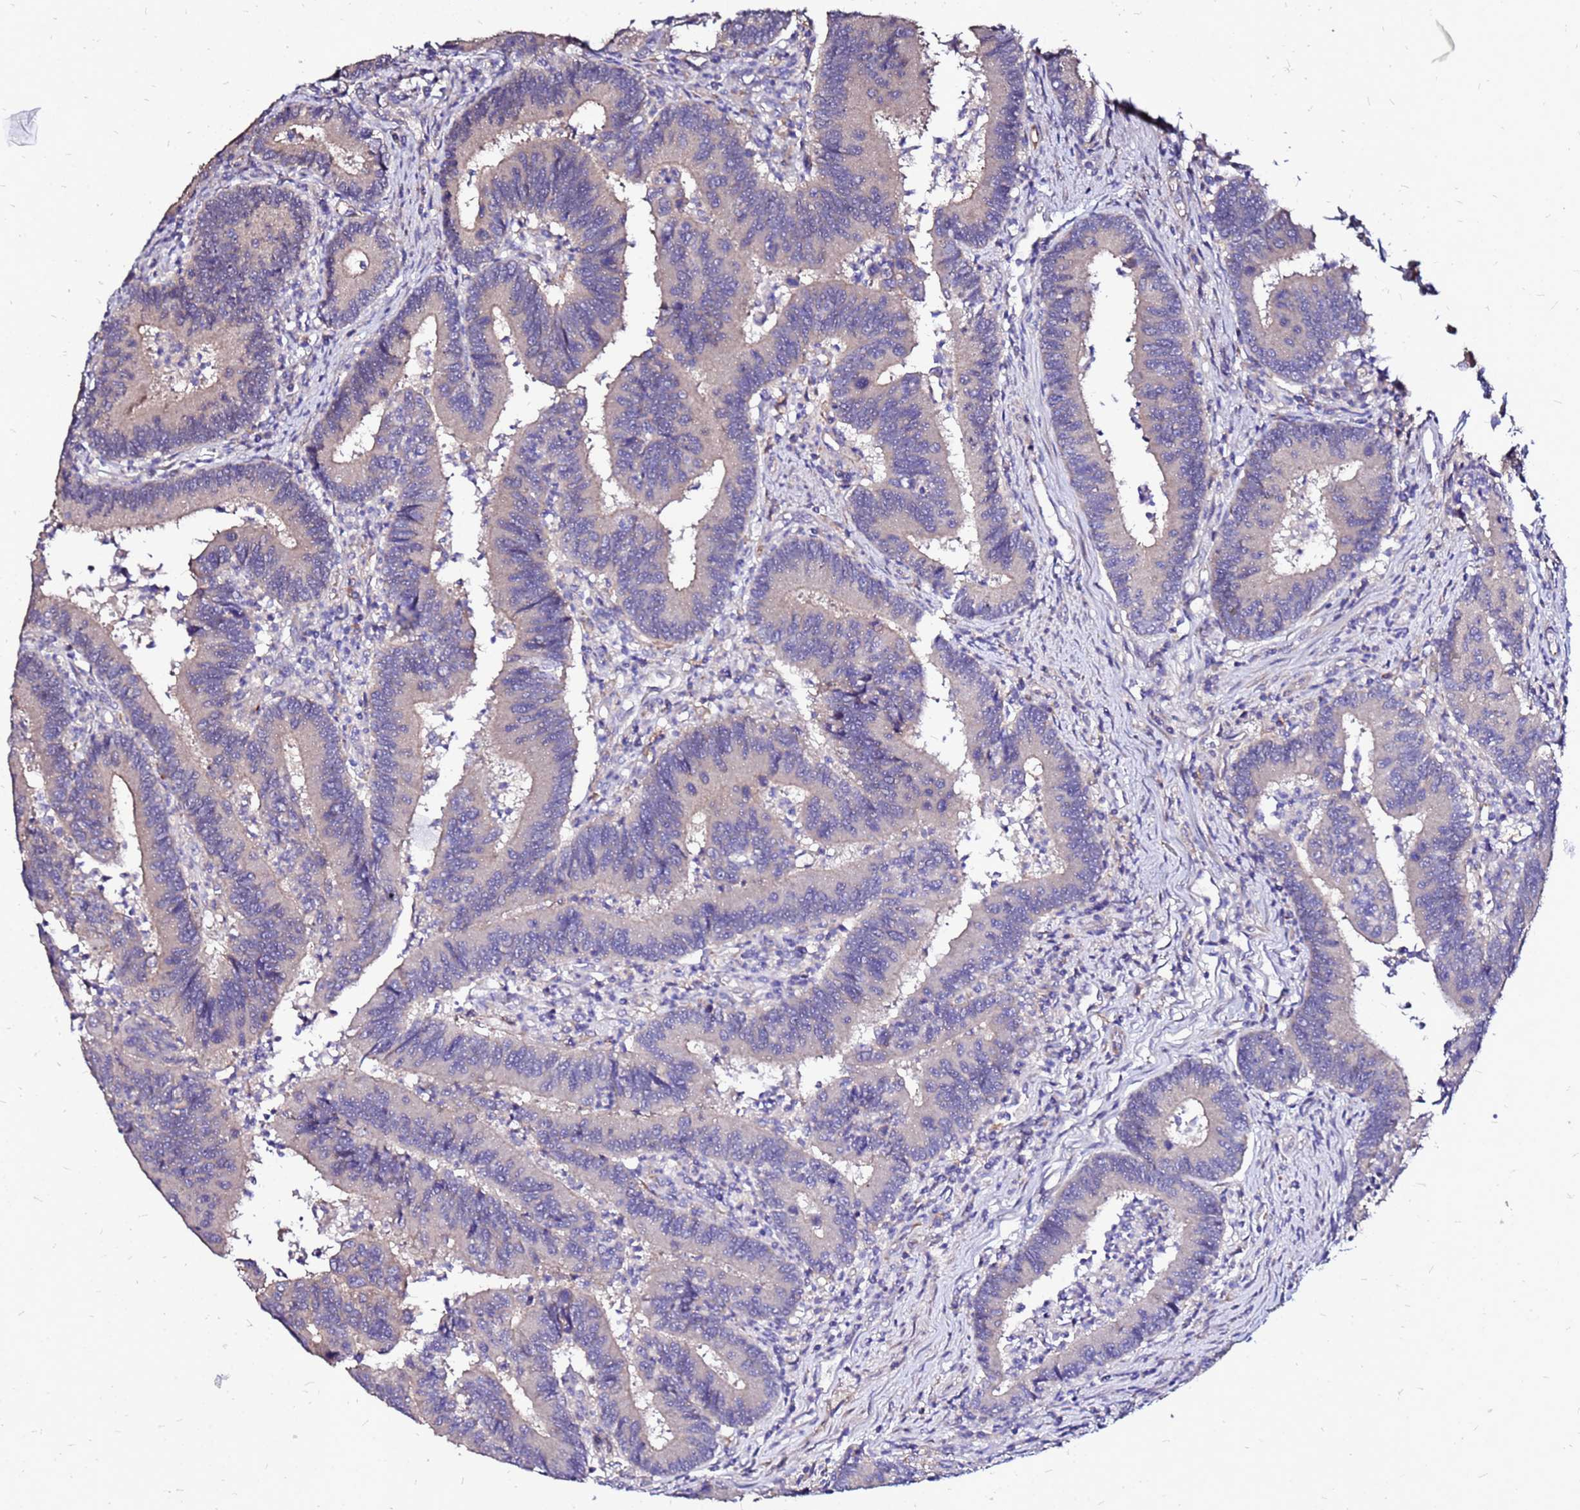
{"staining": {"intensity": "negative", "quantity": "none", "location": "none"}, "tissue": "colorectal cancer", "cell_type": "Tumor cells", "image_type": "cancer", "snomed": [{"axis": "morphology", "description": "Adenocarcinoma, NOS"}, {"axis": "topography", "description": "Colon"}], "caption": "There is no significant positivity in tumor cells of colorectal adenocarcinoma. (Stains: DAB (3,3'-diaminobenzidine) immunohistochemistry (IHC) with hematoxylin counter stain, Microscopy: brightfield microscopy at high magnification).", "gene": "ARHGEF5", "patient": {"sex": "female", "age": 67}}